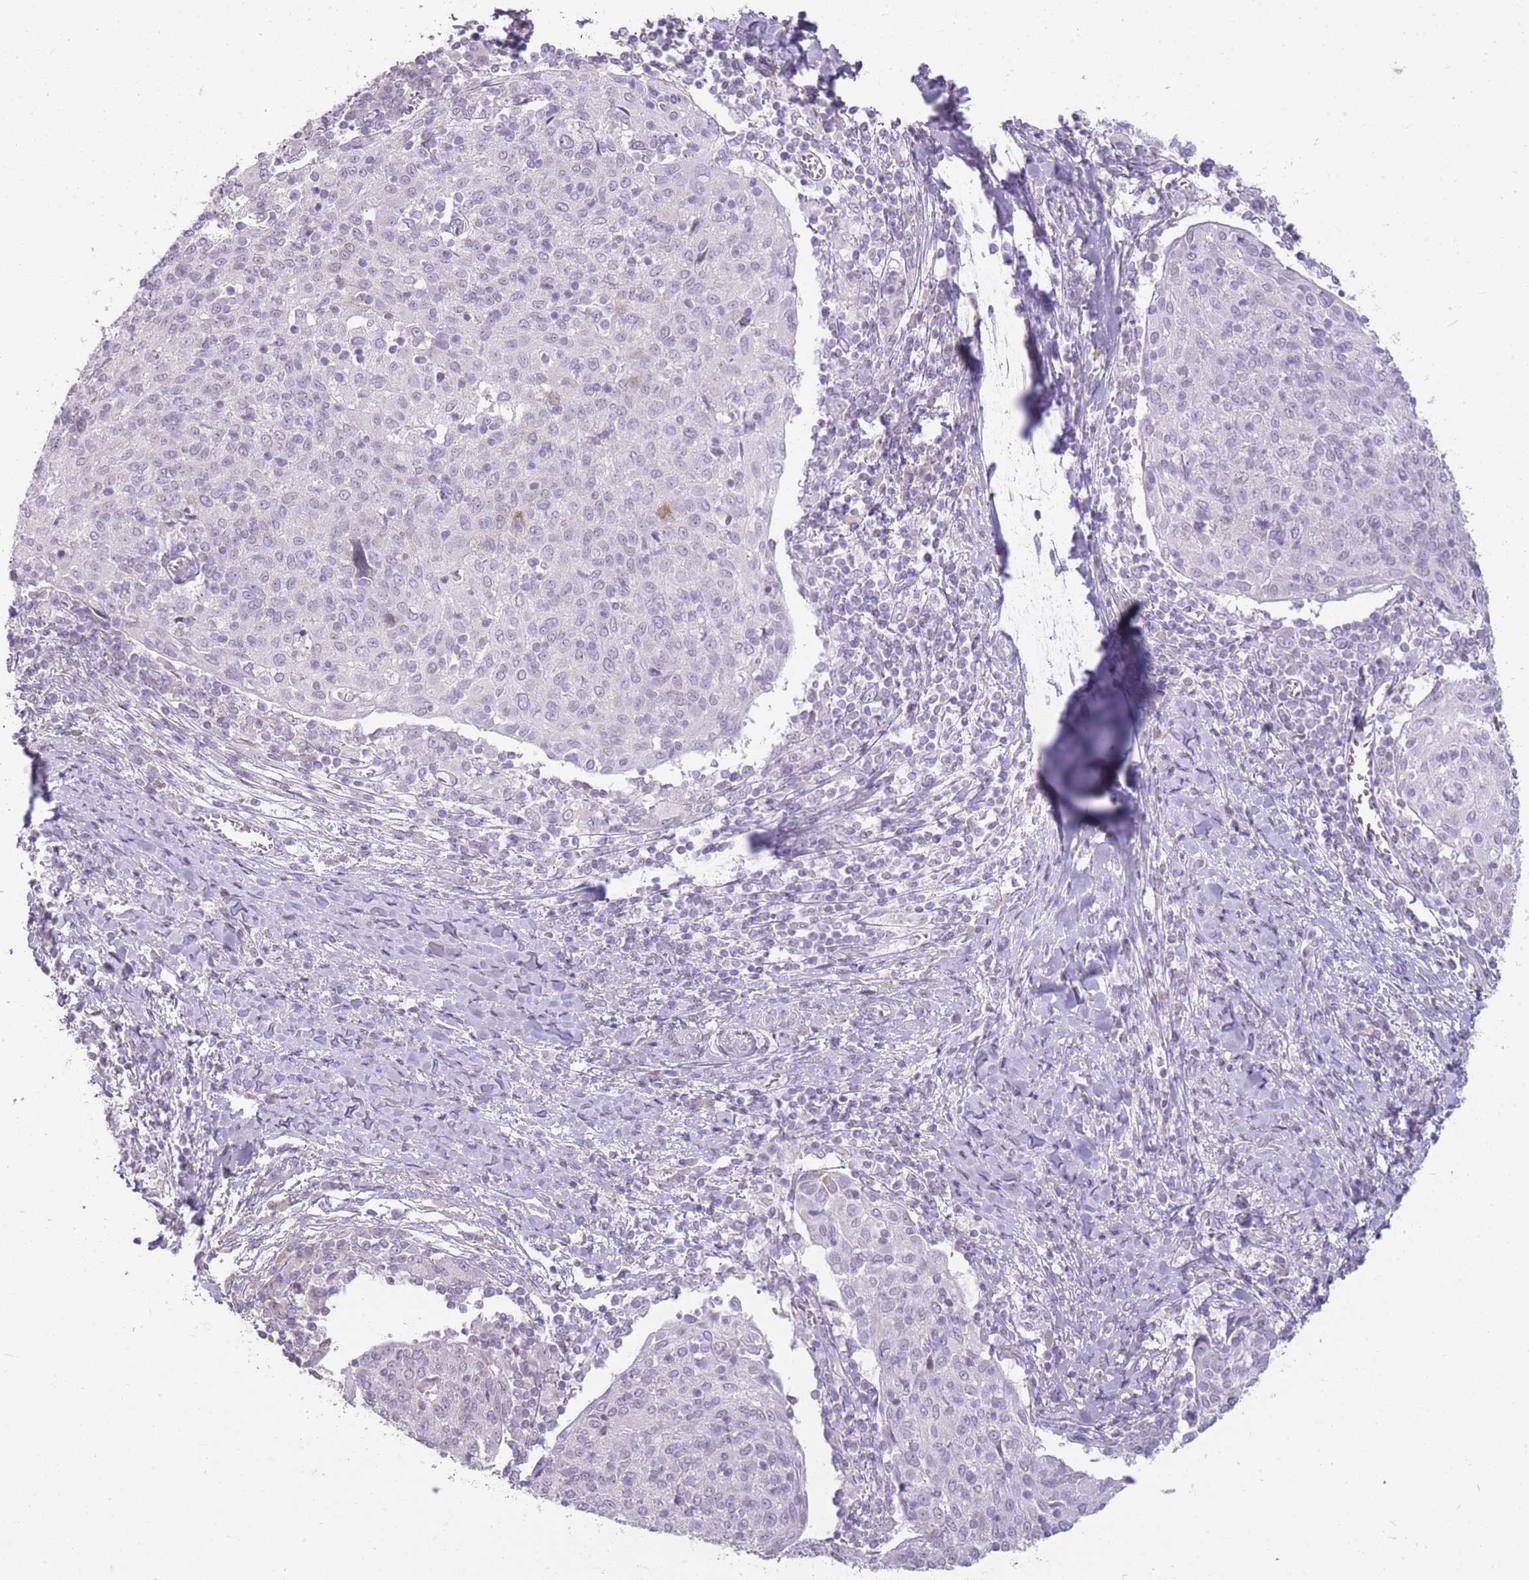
{"staining": {"intensity": "negative", "quantity": "none", "location": "none"}, "tissue": "cervical cancer", "cell_type": "Tumor cells", "image_type": "cancer", "snomed": [{"axis": "morphology", "description": "Squamous cell carcinoma, NOS"}, {"axis": "topography", "description": "Cervix"}], "caption": "The immunohistochemistry (IHC) photomicrograph has no significant positivity in tumor cells of squamous cell carcinoma (cervical) tissue. (IHC, brightfield microscopy, high magnification).", "gene": "ZBTB24", "patient": {"sex": "female", "age": 52}}